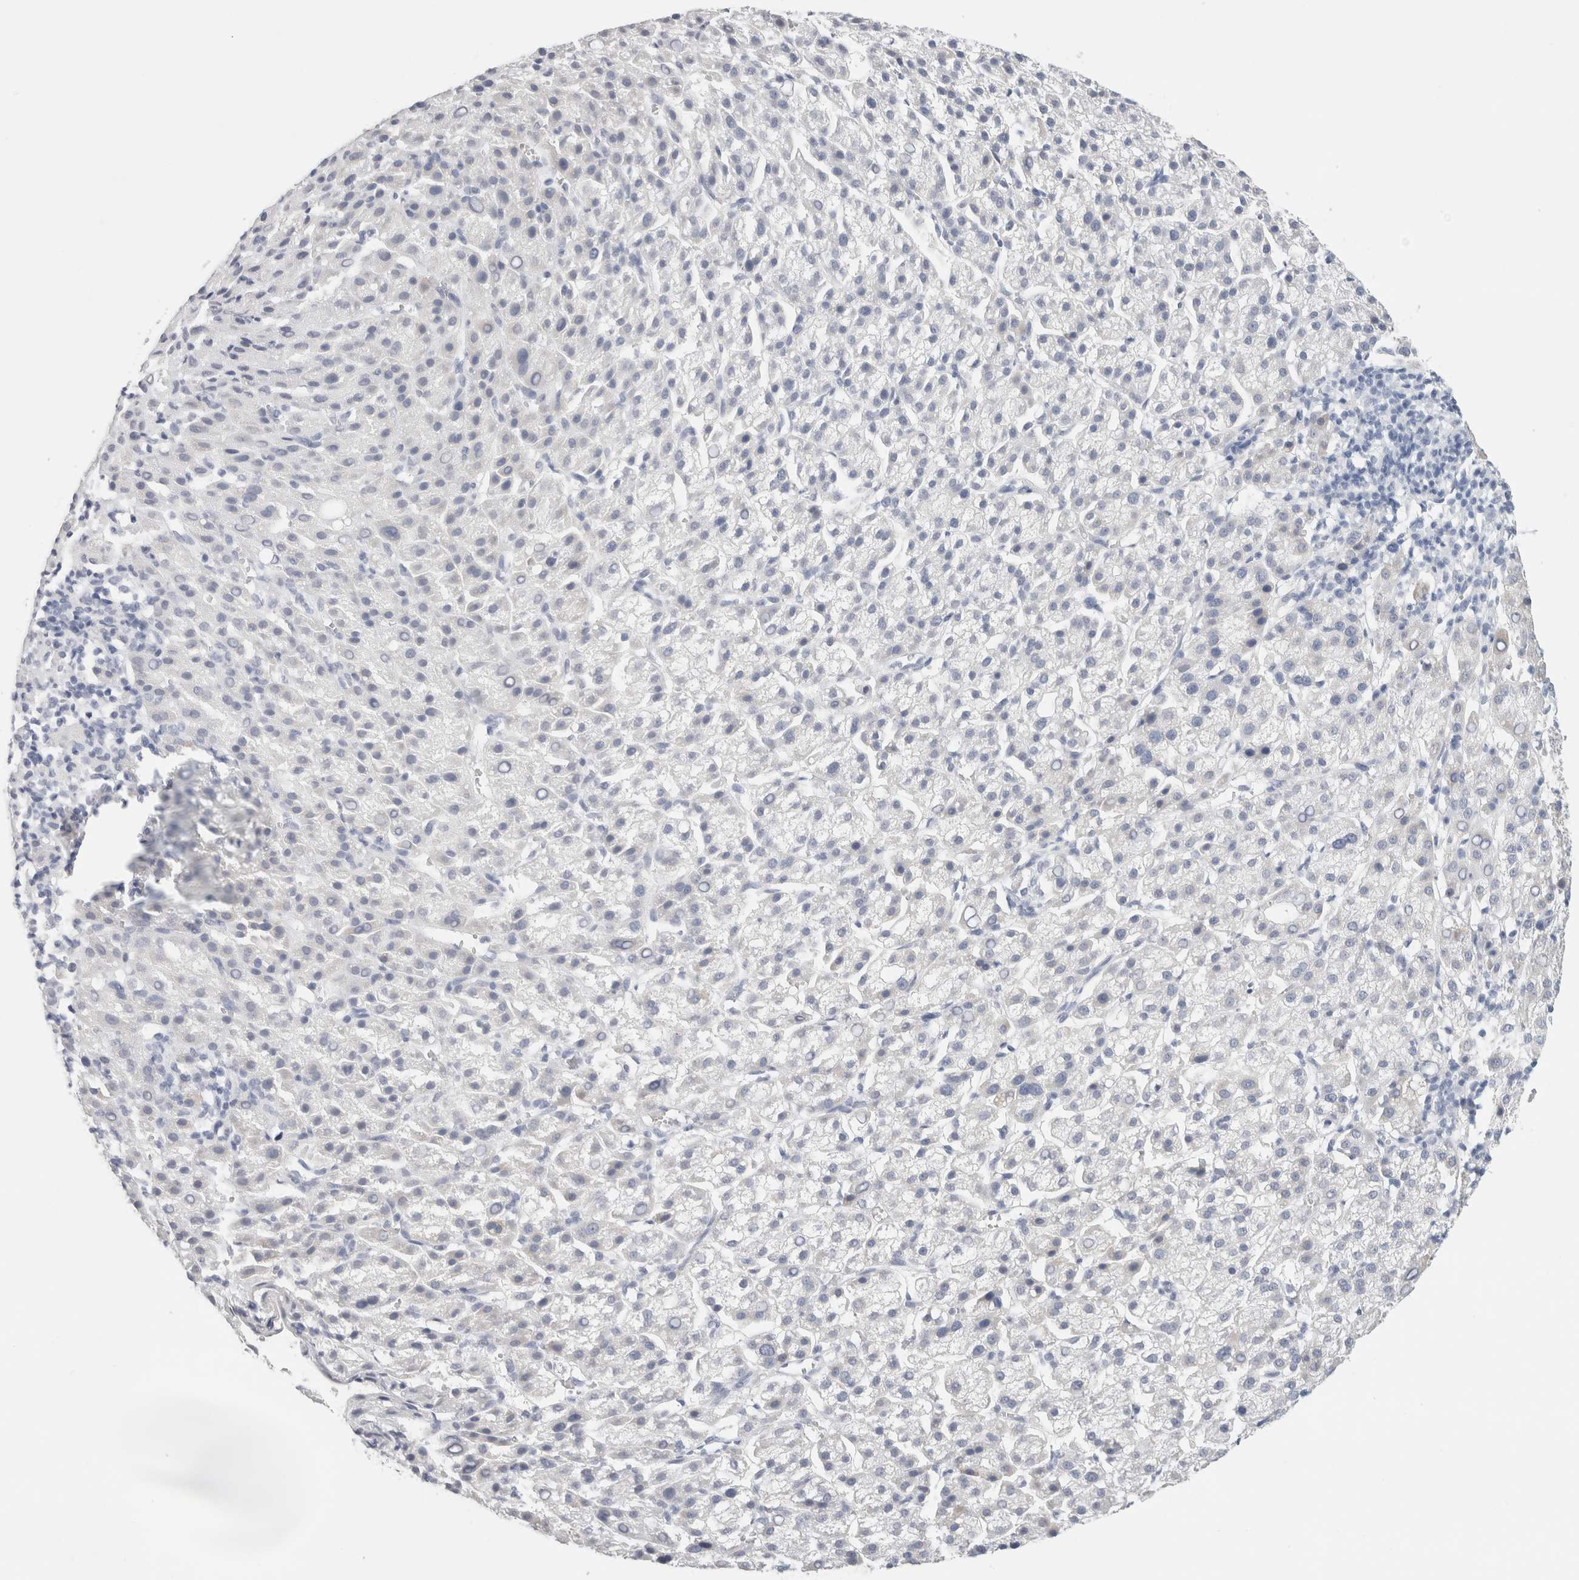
{"staining": {"intensity": "negative", "quantity": "none", "location": "none"}, "tissue": "liver cancer", "cell_type": "Tumor cells", "image_type": "cancer", "snomed": [{"axis": "morphology", "description": "Carcinoma, Hepatocellular, NOS"}, {"axis": "topography", "description": "Liver"}], "caption": "High magnification brightfield microscopy of liver cancer stained with DAB (3,3'-diaminobenzidine) (brown) and counterstained with hematoxylin (blue): tumor cells show no significant expression.", "gene": "P2RY2", "patient": {"sex": "female", "age": 58}}